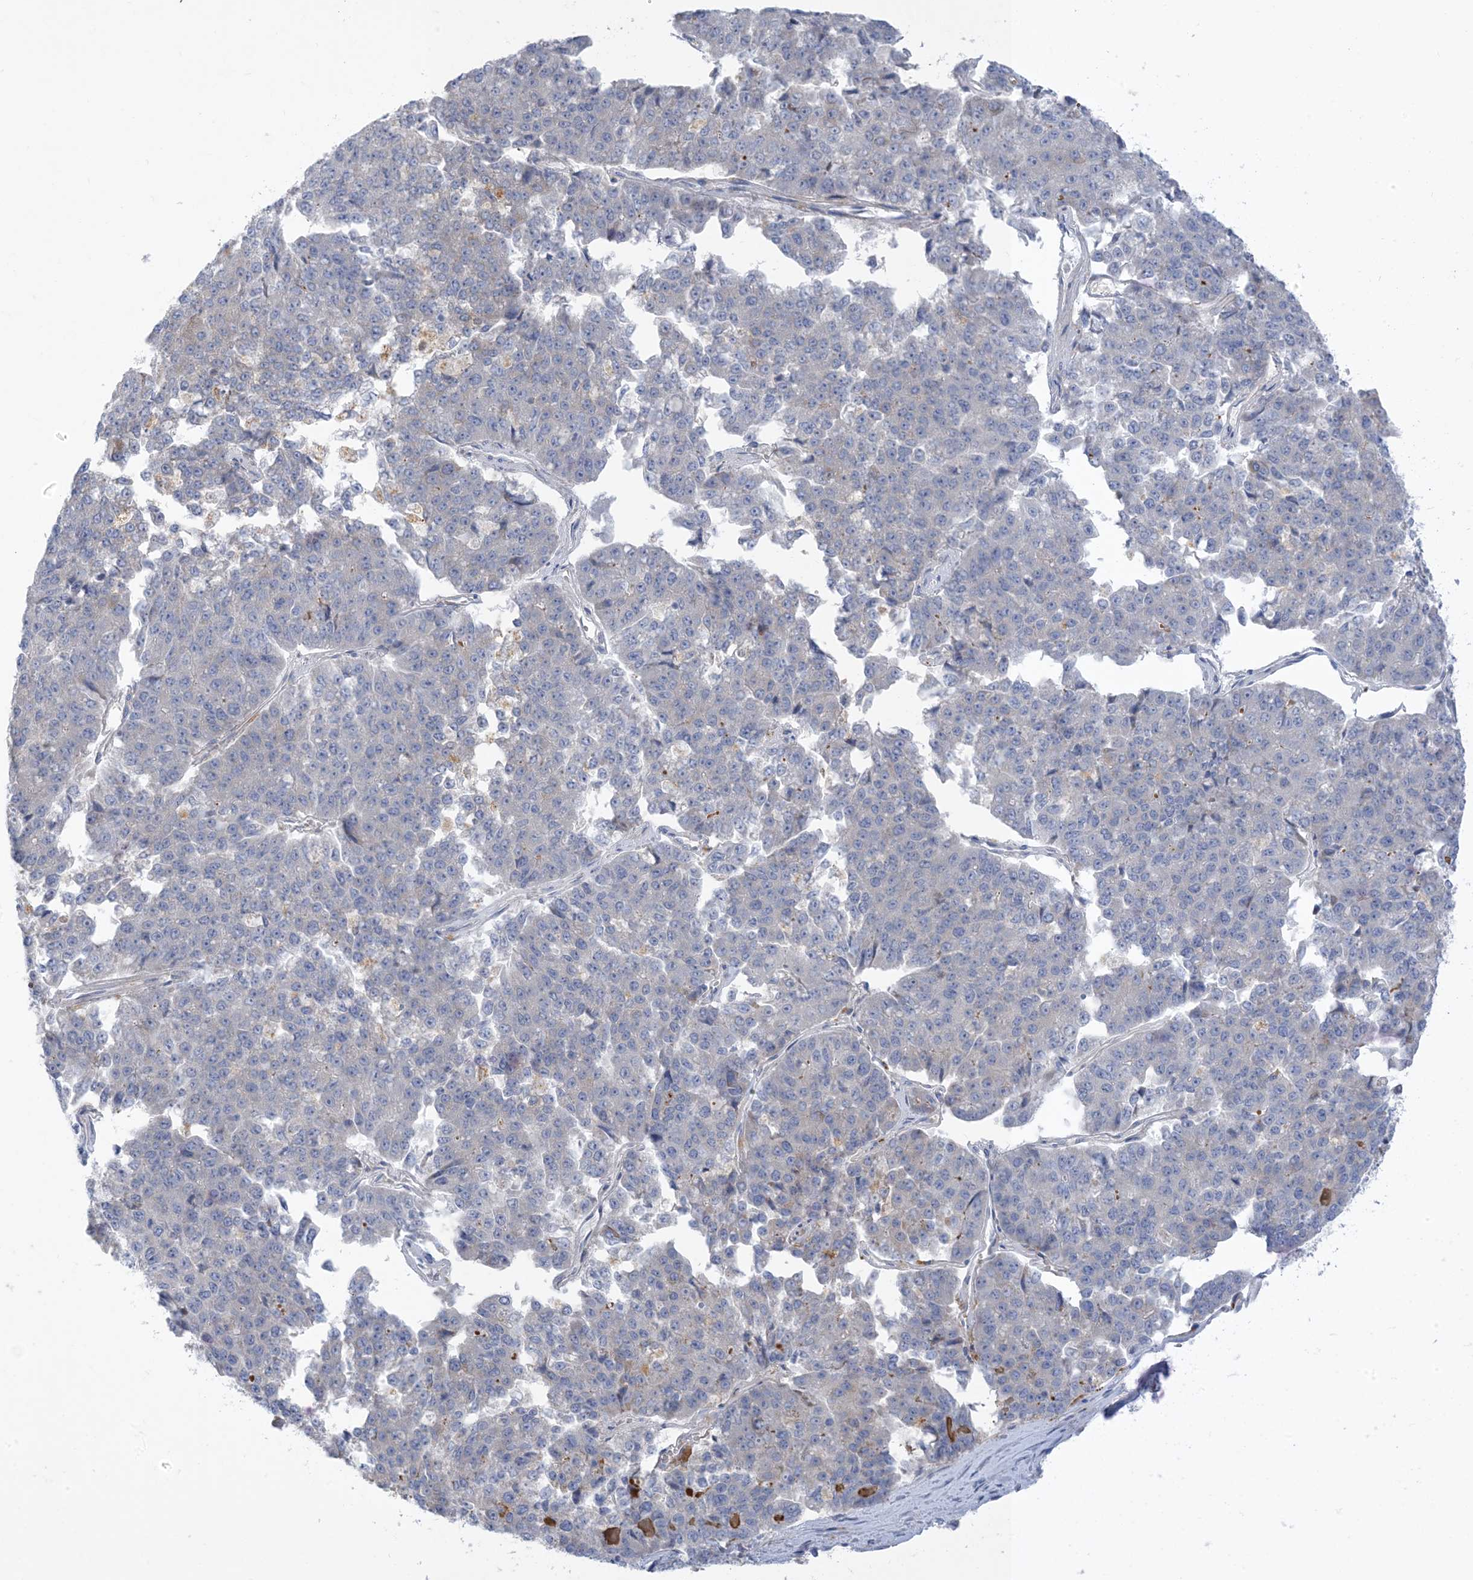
{"staining": {"intensity": "negative", "quantity": "none", "location": "none"}, "tissue": "pancreatic cancer", "cell_type": "Tumor cells", "image_type": "cancer", "snomed": [{"axis": "morphology", "description": "Adenocarcinoma, NOS"}, {"axis": "topography", "description": "Pancreas"}], "caption": "Human pancreatic adenocarcinoma stained for a protein using immunohistochemistry (IHC) exhibits no expression in tumor cells.", "gene": "XIRP2", "patient": {"sex": "male", "age": 50}}